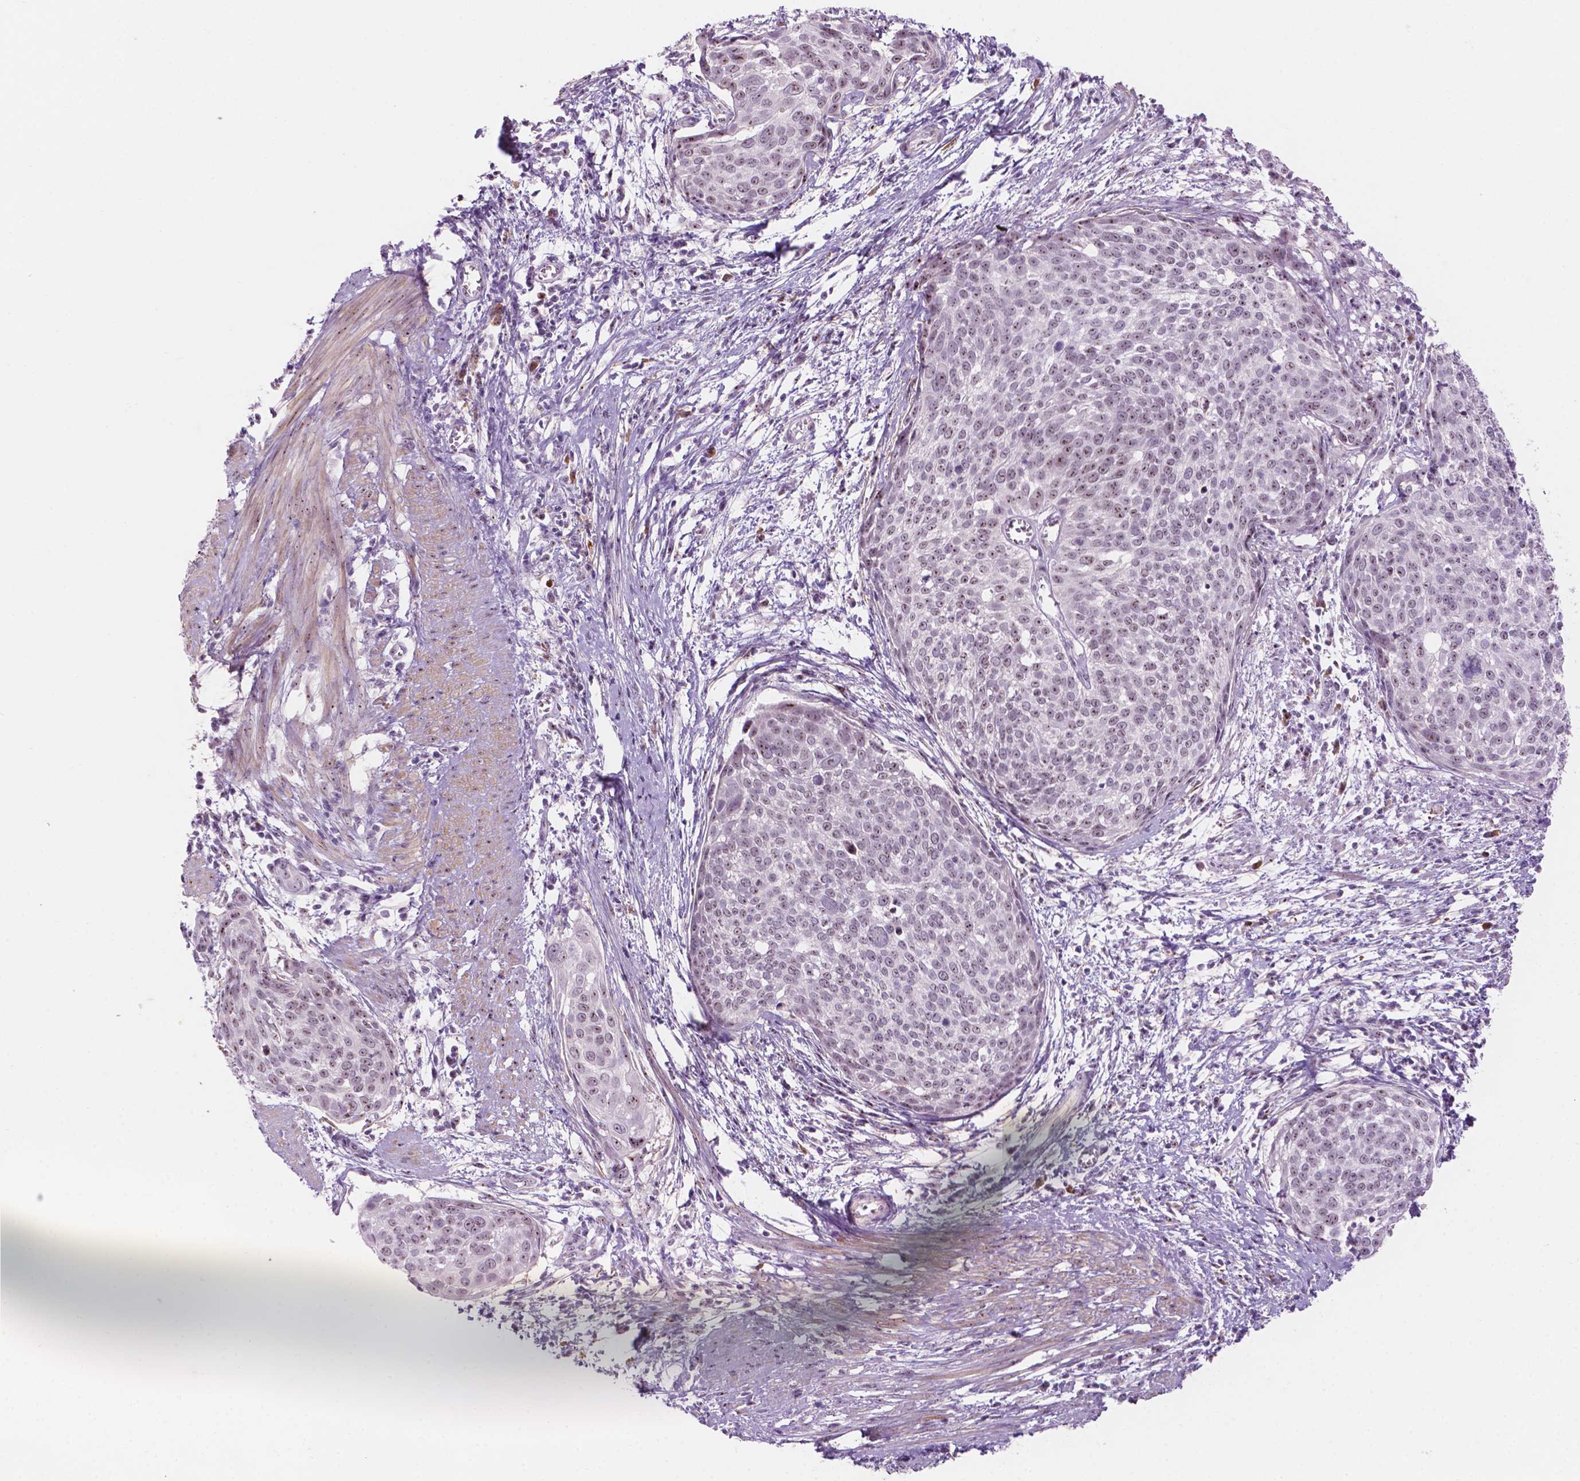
{"staining": {"intensity": "weak", "quantity": "<25%", "location": "nuclear"}, "tissue": "cervical cancer", "cell_type": "Tumor cells", "image_type": "cancer", "snomed": [{"axis": "morphology", "description": "Squamous cell carcinoma, NOS"}, {"axis": "topography", "description": "Cervix"}], "caption": "DAB immunohistochemical staining of human squamous cell carcinoma (cervical) displays no significant staining in tumor cells.", "gene": "ZNF853", "patient": {"sex": "female", "age": 39}}